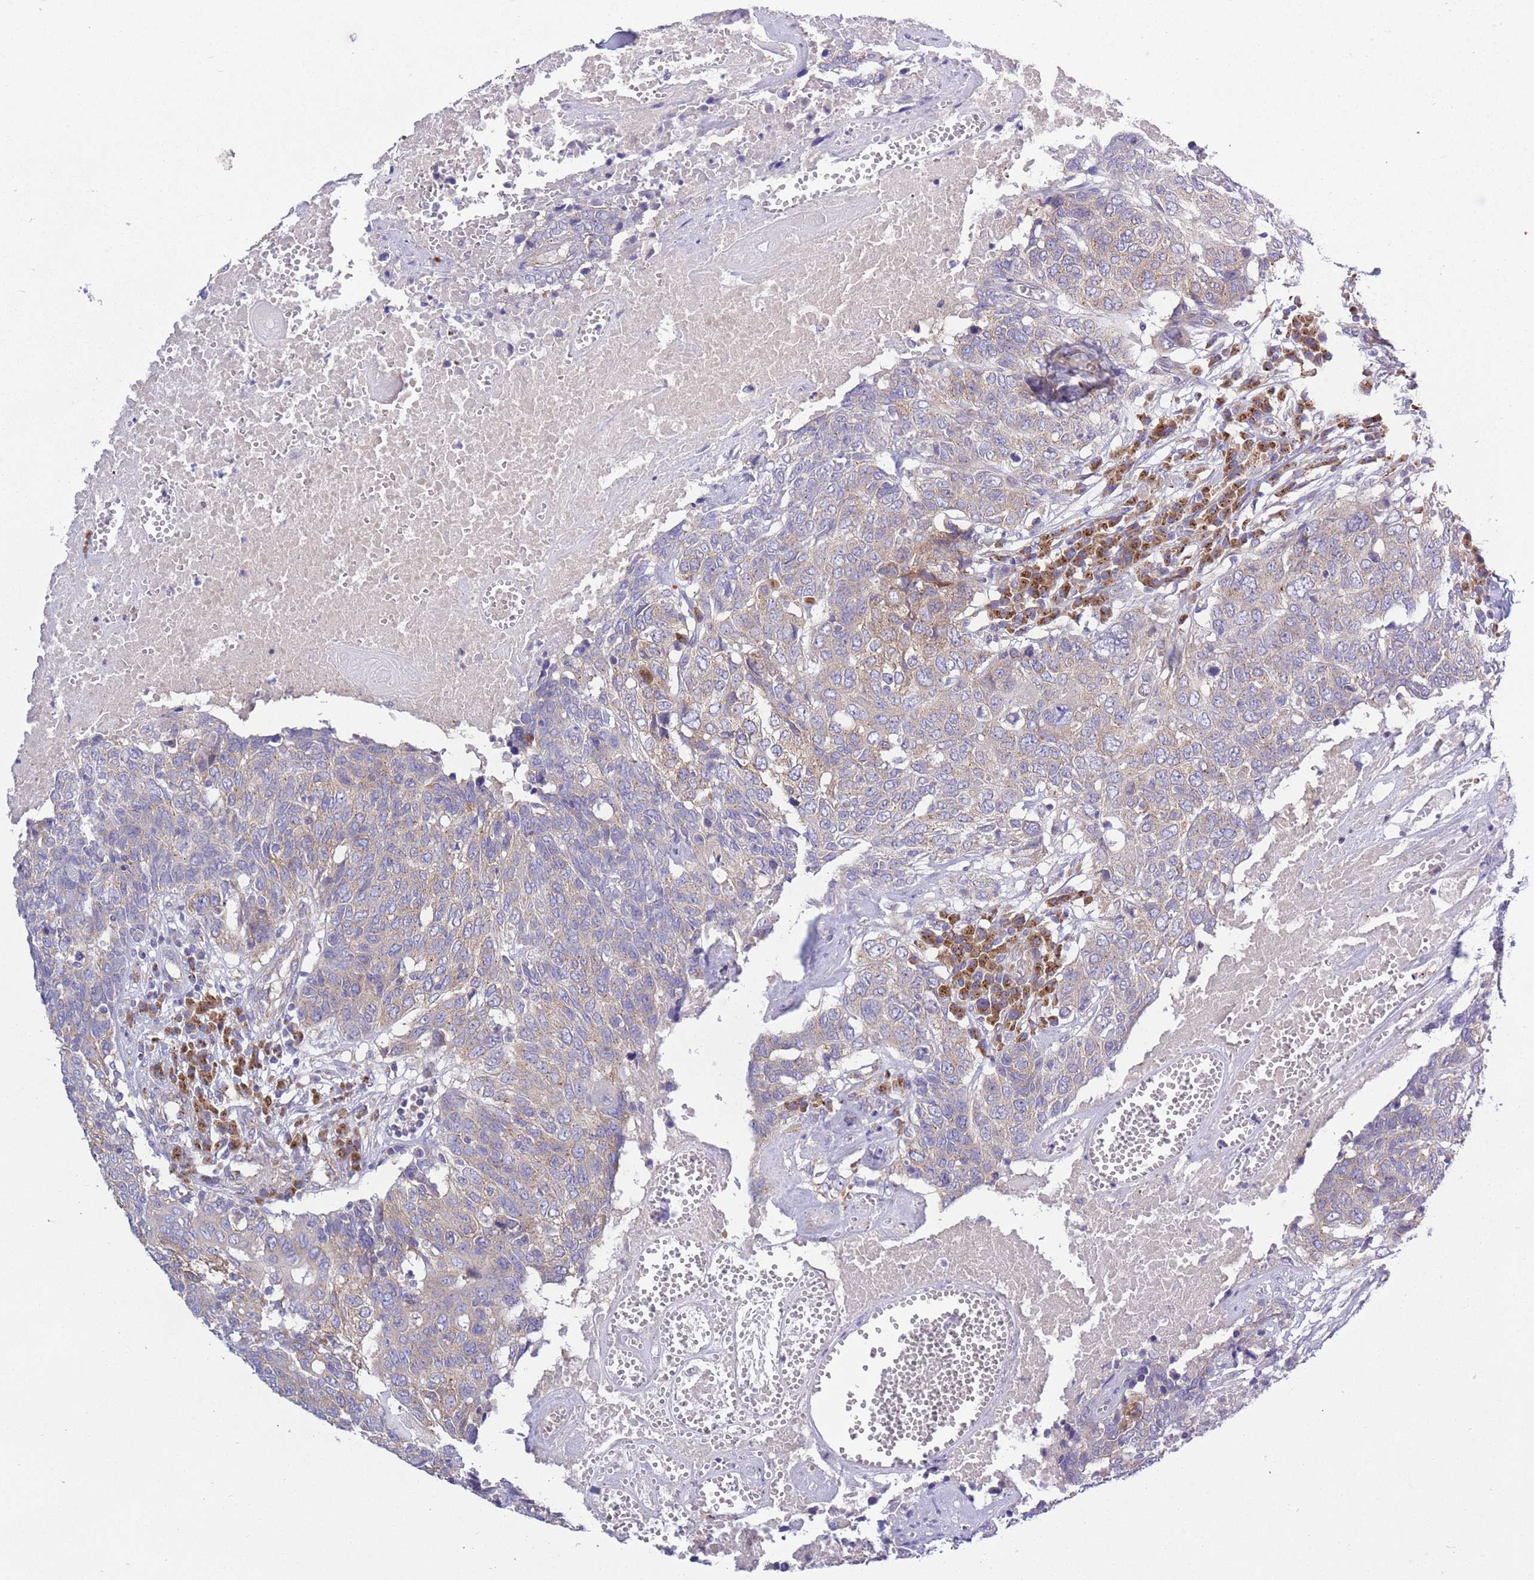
{"staining": {"intensity": "weak", "quantity": "<25%", "location": "cytoplasmic/membranous"}, "tissue": "head and neck cancer", "cell_type": "Tumor cells", "image_type": "cancer", "snomed": [{"axis": "morphology", "description": "Squamous cell carcinoma, NOS"}, {"axis": "topography", "description": "Head-Neck"}], "caption": "The micrograph shows no staining of tumor cells in head and neck cancer (squamous cell carcinoma).", "gene": "COPG2", "patient": {"sex": "male", "age": 66}}